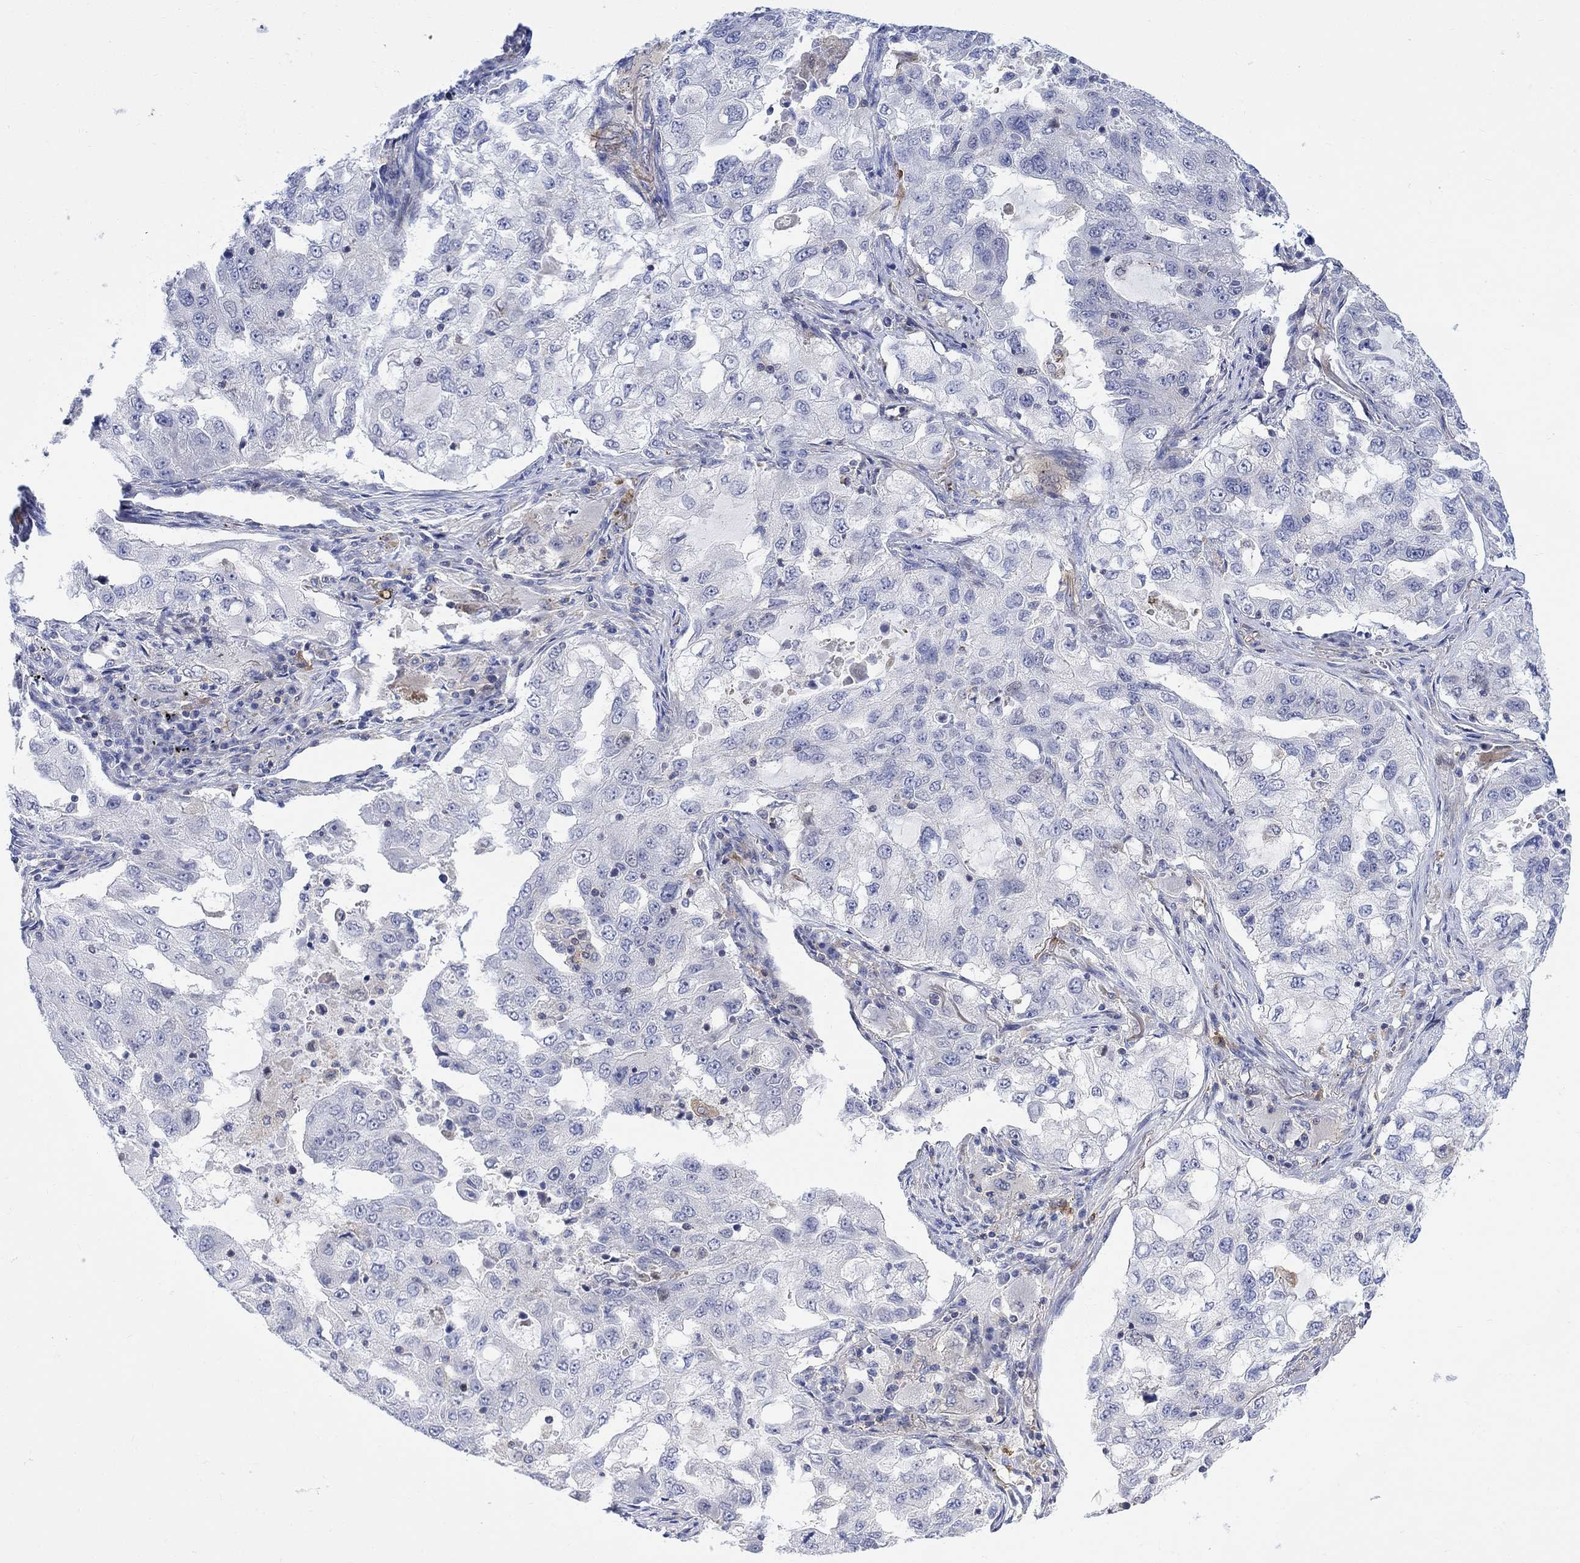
{"staining": {"intensity": "negative", "quantity": "none", "location": "none"}, "tissue": "lung cancer", "cell_type": "Tumor cells", "image_type": "cancer", "snomed": [{"axis": "morphology", "description": "Adenocarcinoma, NOS"}, {"axis": "topography", "description": "Lung"}], "caption": "DAB (3,3'-diaminobenzidine) immunohistochemical staining of lung adenocarcinoma displays no significant positivity in tumor cells. Brightfield microscopy of IHC stained with DAB (3,3'-diaminobenzidine) (brown) and hematoxylin (blue), captured at high magnification.", "gene": "ARSK", "patient": {"sex": "female", "age": 61}}